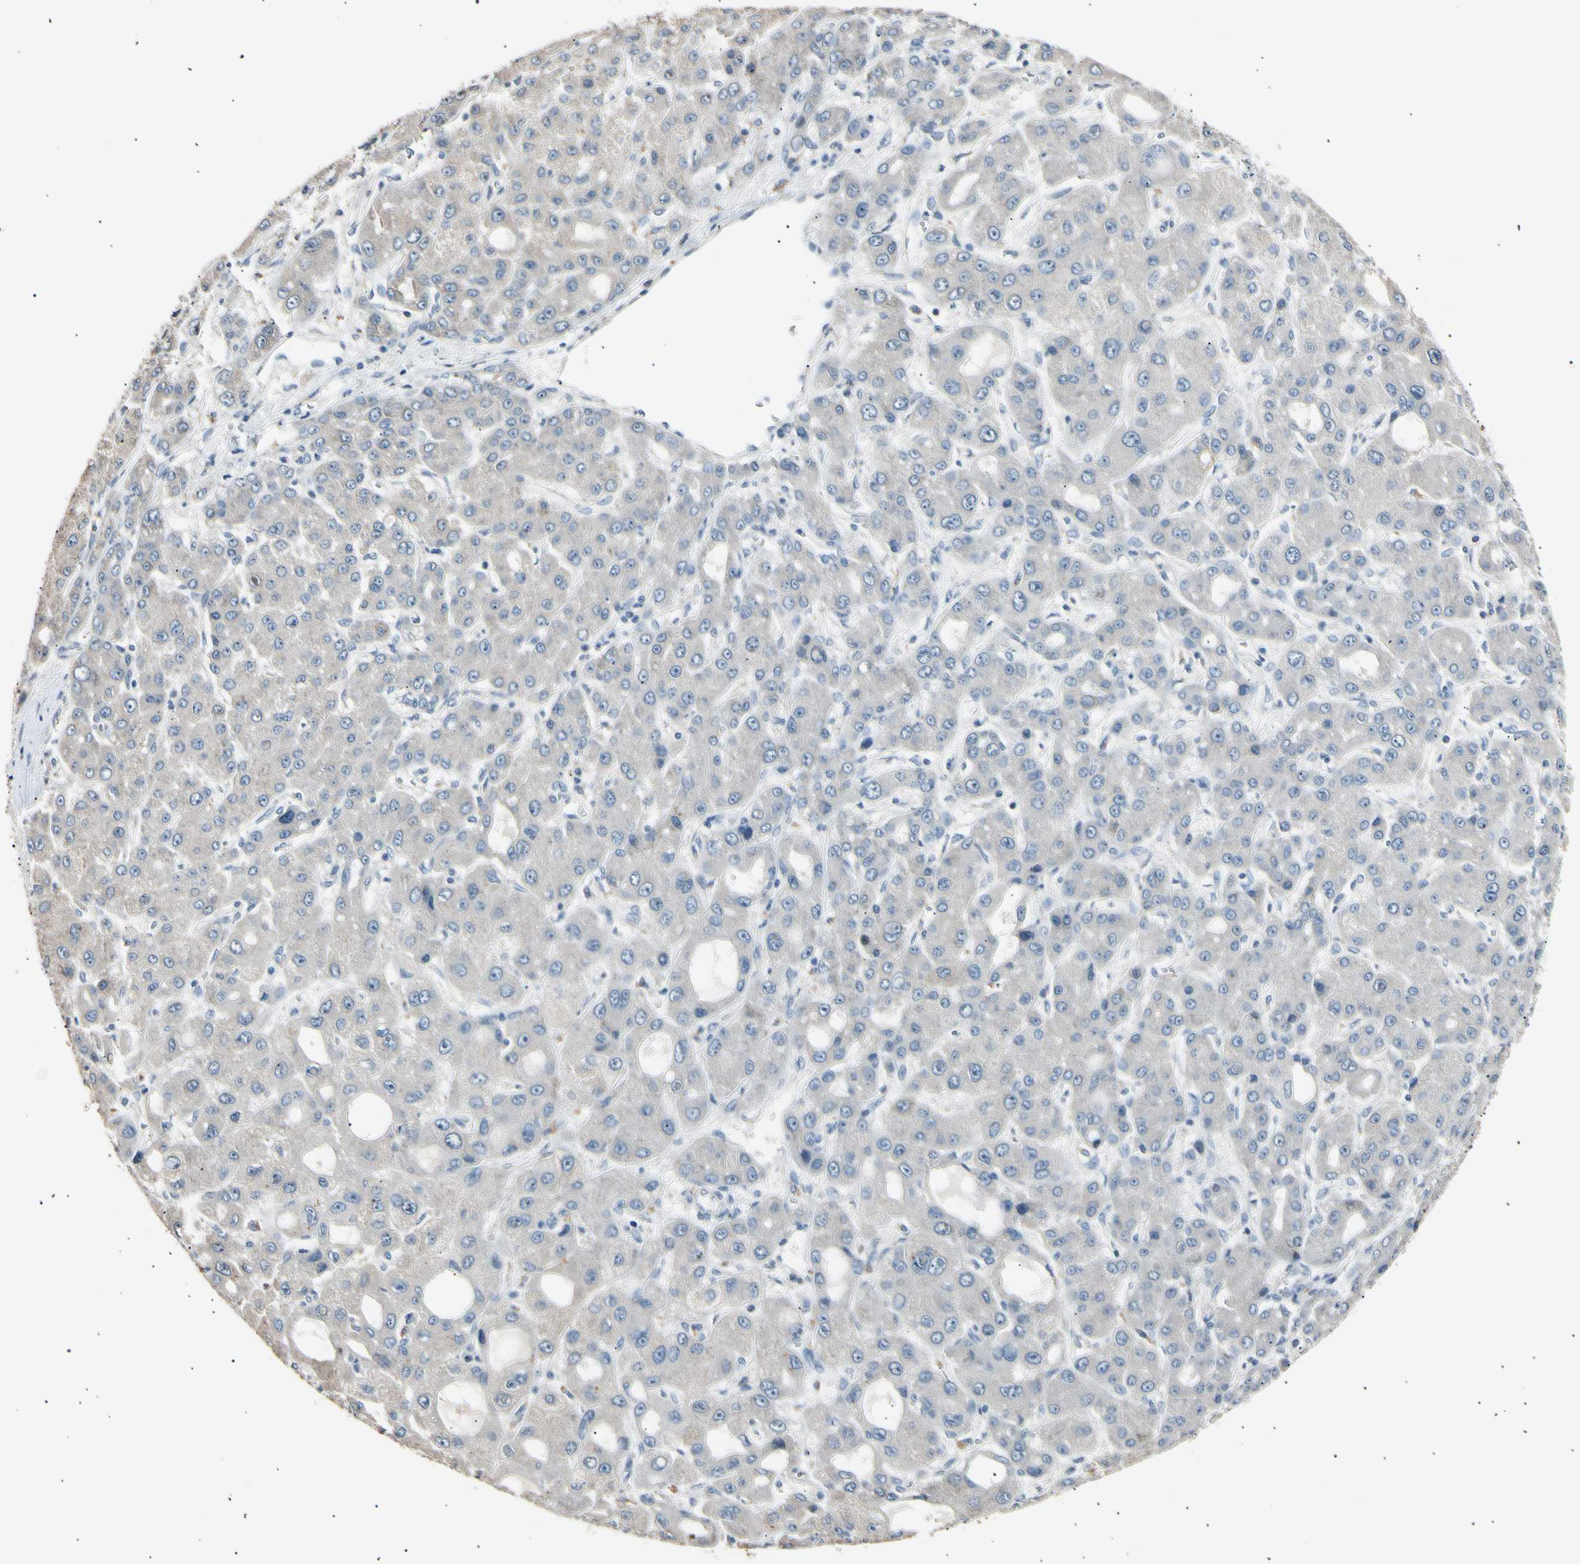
{"staining": {"intensity": "negative", "quantity": "none", "location": "none"}, "tissue": "liver cancer", "cell_type": "Tumor cells", "image_type": "cancer", "snomed": [{"axis": "morphology", "description": "Carcinoma, Hepatocellular, NOS"}, {"axis": "topography", "description": "Liver"}], "caption": "This histopathology image is of liver cancer (hepatocellular carcinoma) stained with immunohistochemistry (IHC) to label a protein in brown with the nuclei are counter-stained blue. There is no expression in tumor cells.", "gene": "LDLR", "patient": {"sex": "male", "age": 55}}